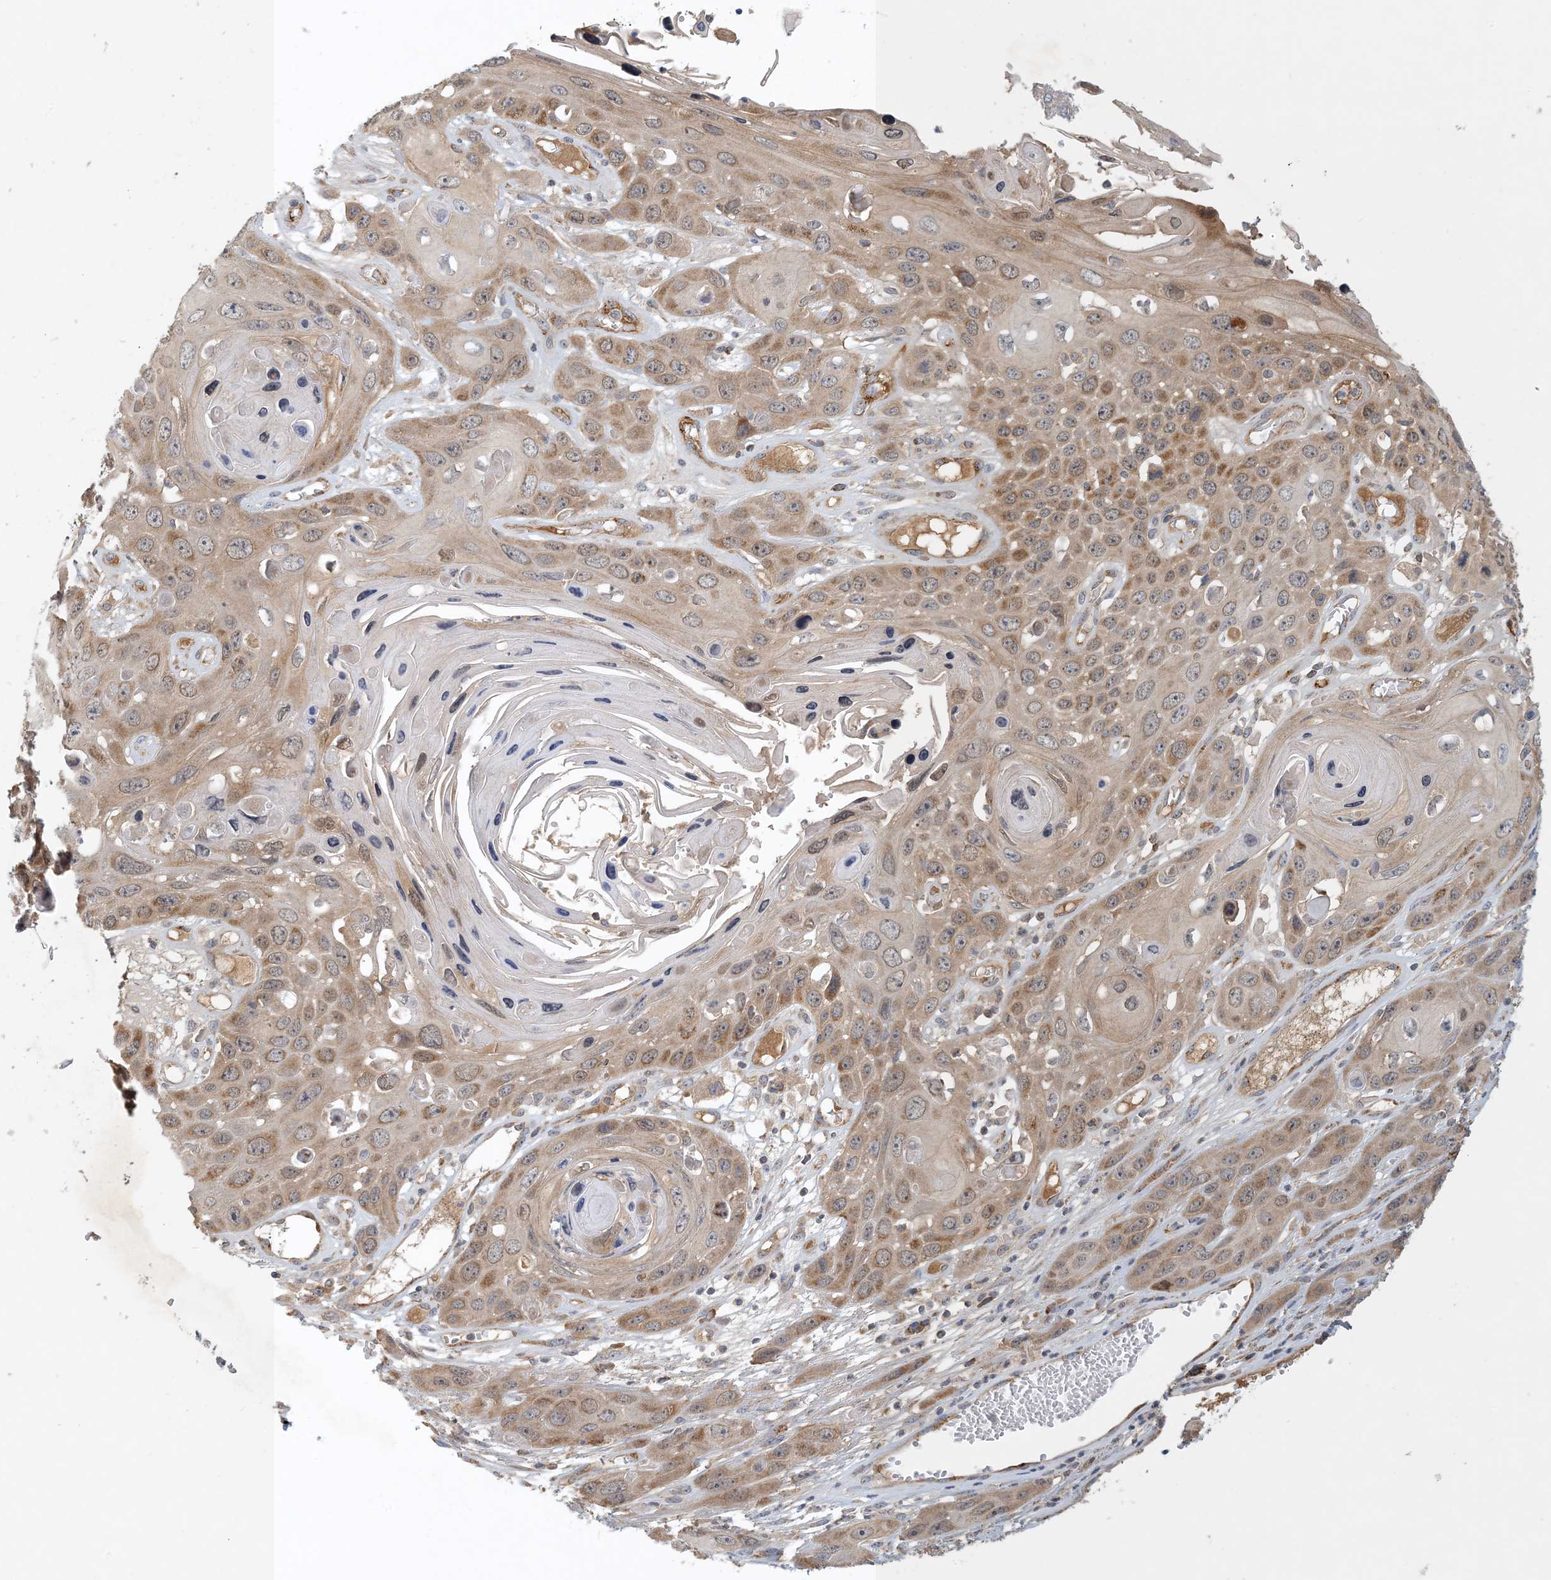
{"staining": {"intensity": "moderate", "quantity": ">75%", "location": "cytoplasmic/membranous"}, "tissue": "skin cancer", "cell_type": "Tumor cells", "image_type": "cancer", "snomed": [{"axis": "morphology", "description": "Squamous cell carcinoma, NOS"}, {"axis": "topography", "description": "Skin"}], "caption": "Immunohistochemical staining of skin cancer (squamous cell carcinoma) displays medium levels of moderate cytoplasmic/membranous staining in about >75% of tumor cells. (IHC, brightfield microscopy, high magnification).", "gene": "ZBTB3", "patient": {"sex": "male", "age": 55}}